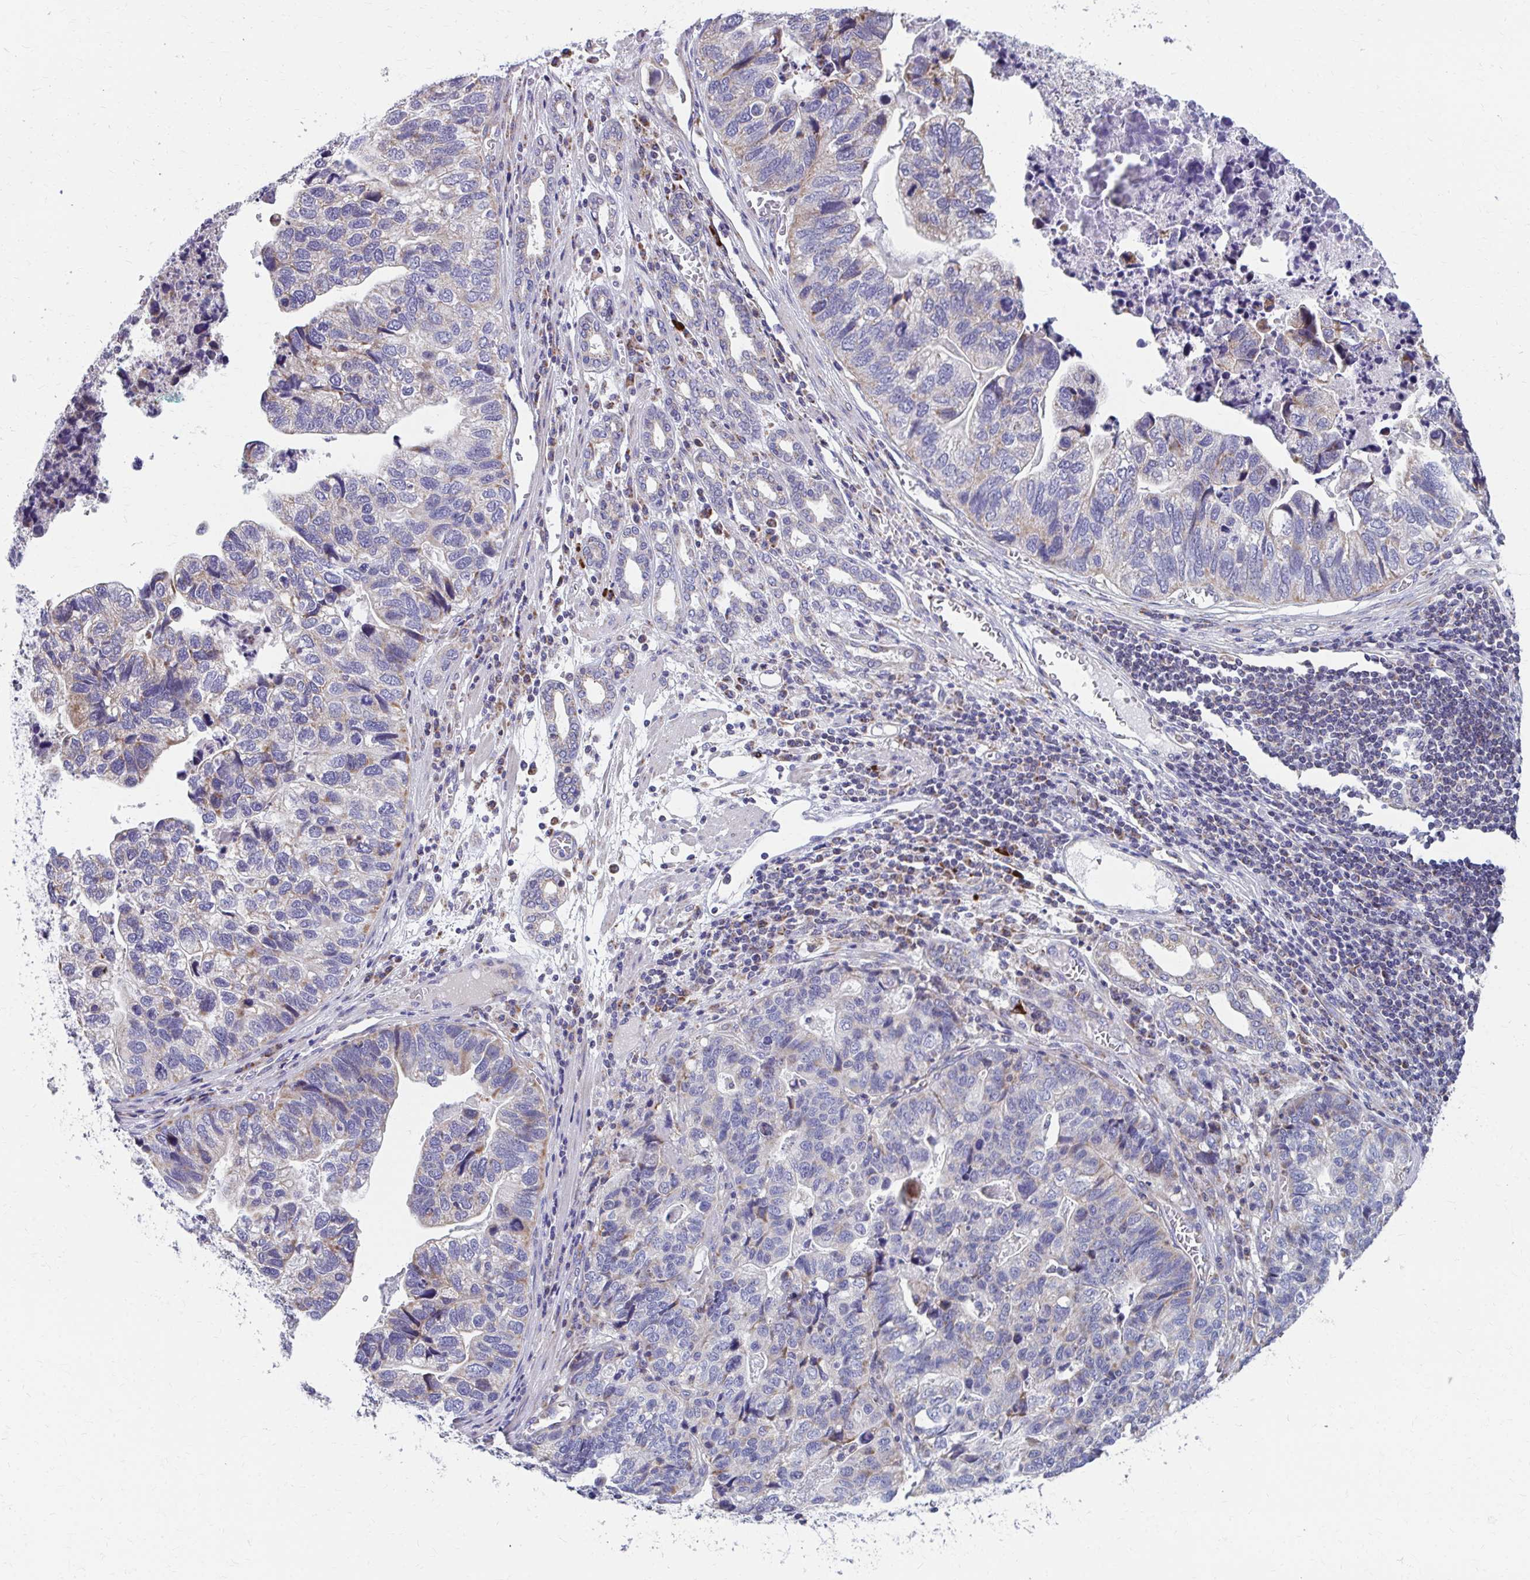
{"staining": {"intensity": "weak", "quantity": "<25%", "location": "cytoplasmic/membranous"}, "tissue": "stomach cancer", "cell_type": "Tumor cells", "image_type": "cancer", "snomed": [{"axis": "morphology", "description": "Adenocarcinoma, NOS"}, {"axis": "topography", "description": "Stomach, upper"}], "caption": "The image reveals no staining of tumor cells in stomach cancer (adenocarcinoma).", "gene": "RCC1L", "patient": {"sex": "female", "age": 67}}